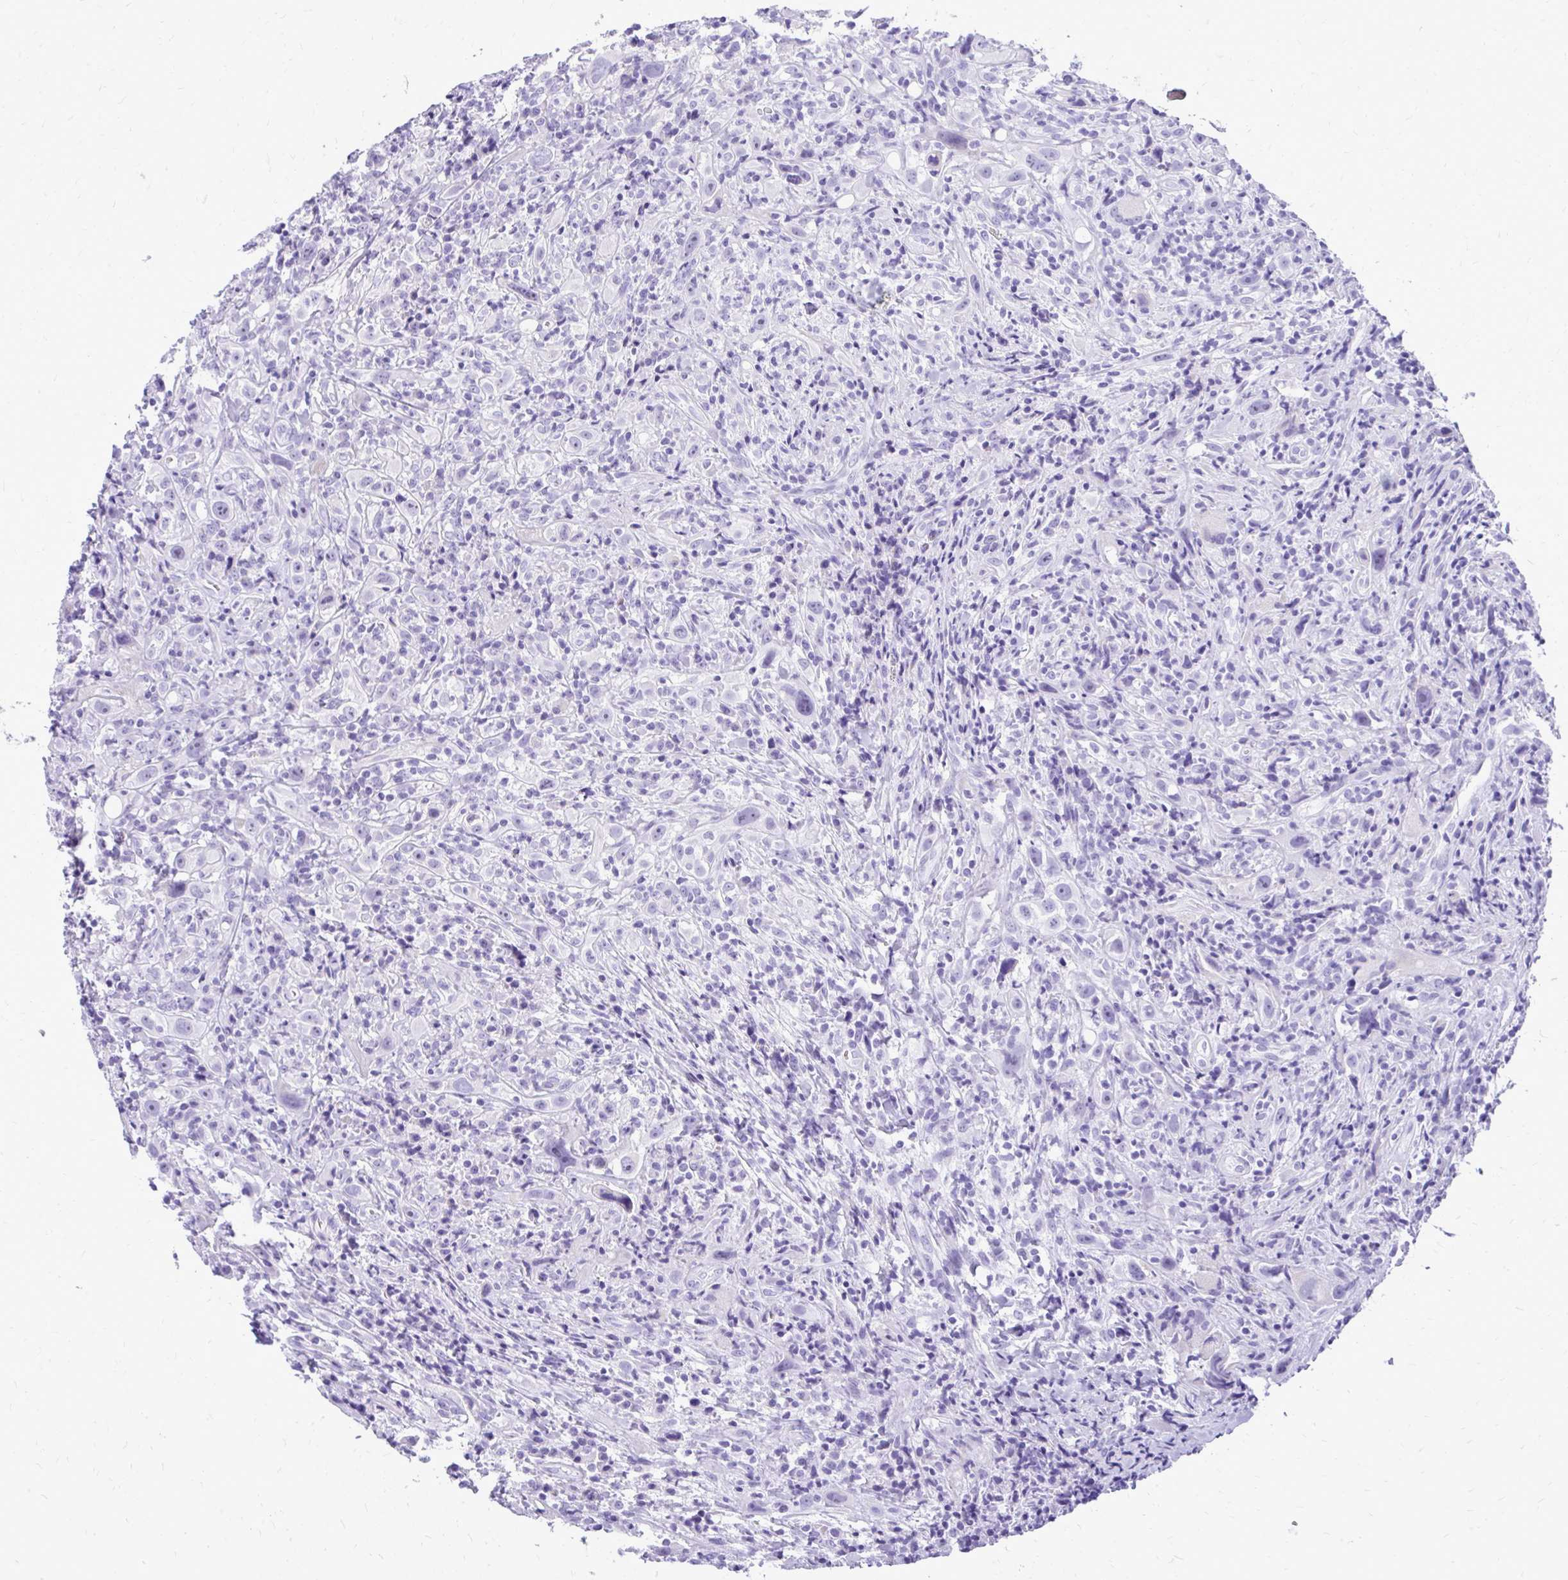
{"staining": {"intensity": "negative", "quantity": "none", "location": "none"}, "tissue": "head and neck cancer", "cell_type": "Tumor cells", "image_type": "cancer", "snomed": [{"axis": "morphology", "description": "Squamous cell carcinoma, NOS"}, {"axis": "topography", "description": "Head-Neck"}], "caption": "A histopathology image of human head and neck squamous cell carcinoma is negative for staining in tumor cells. (DAB (3,3'-diaminobenzidine) immunohistochemistry visualized using brightfield microscopy, high magnification).", "gene": "RALYL", "patient": {"sex": "female", "age": 95}}